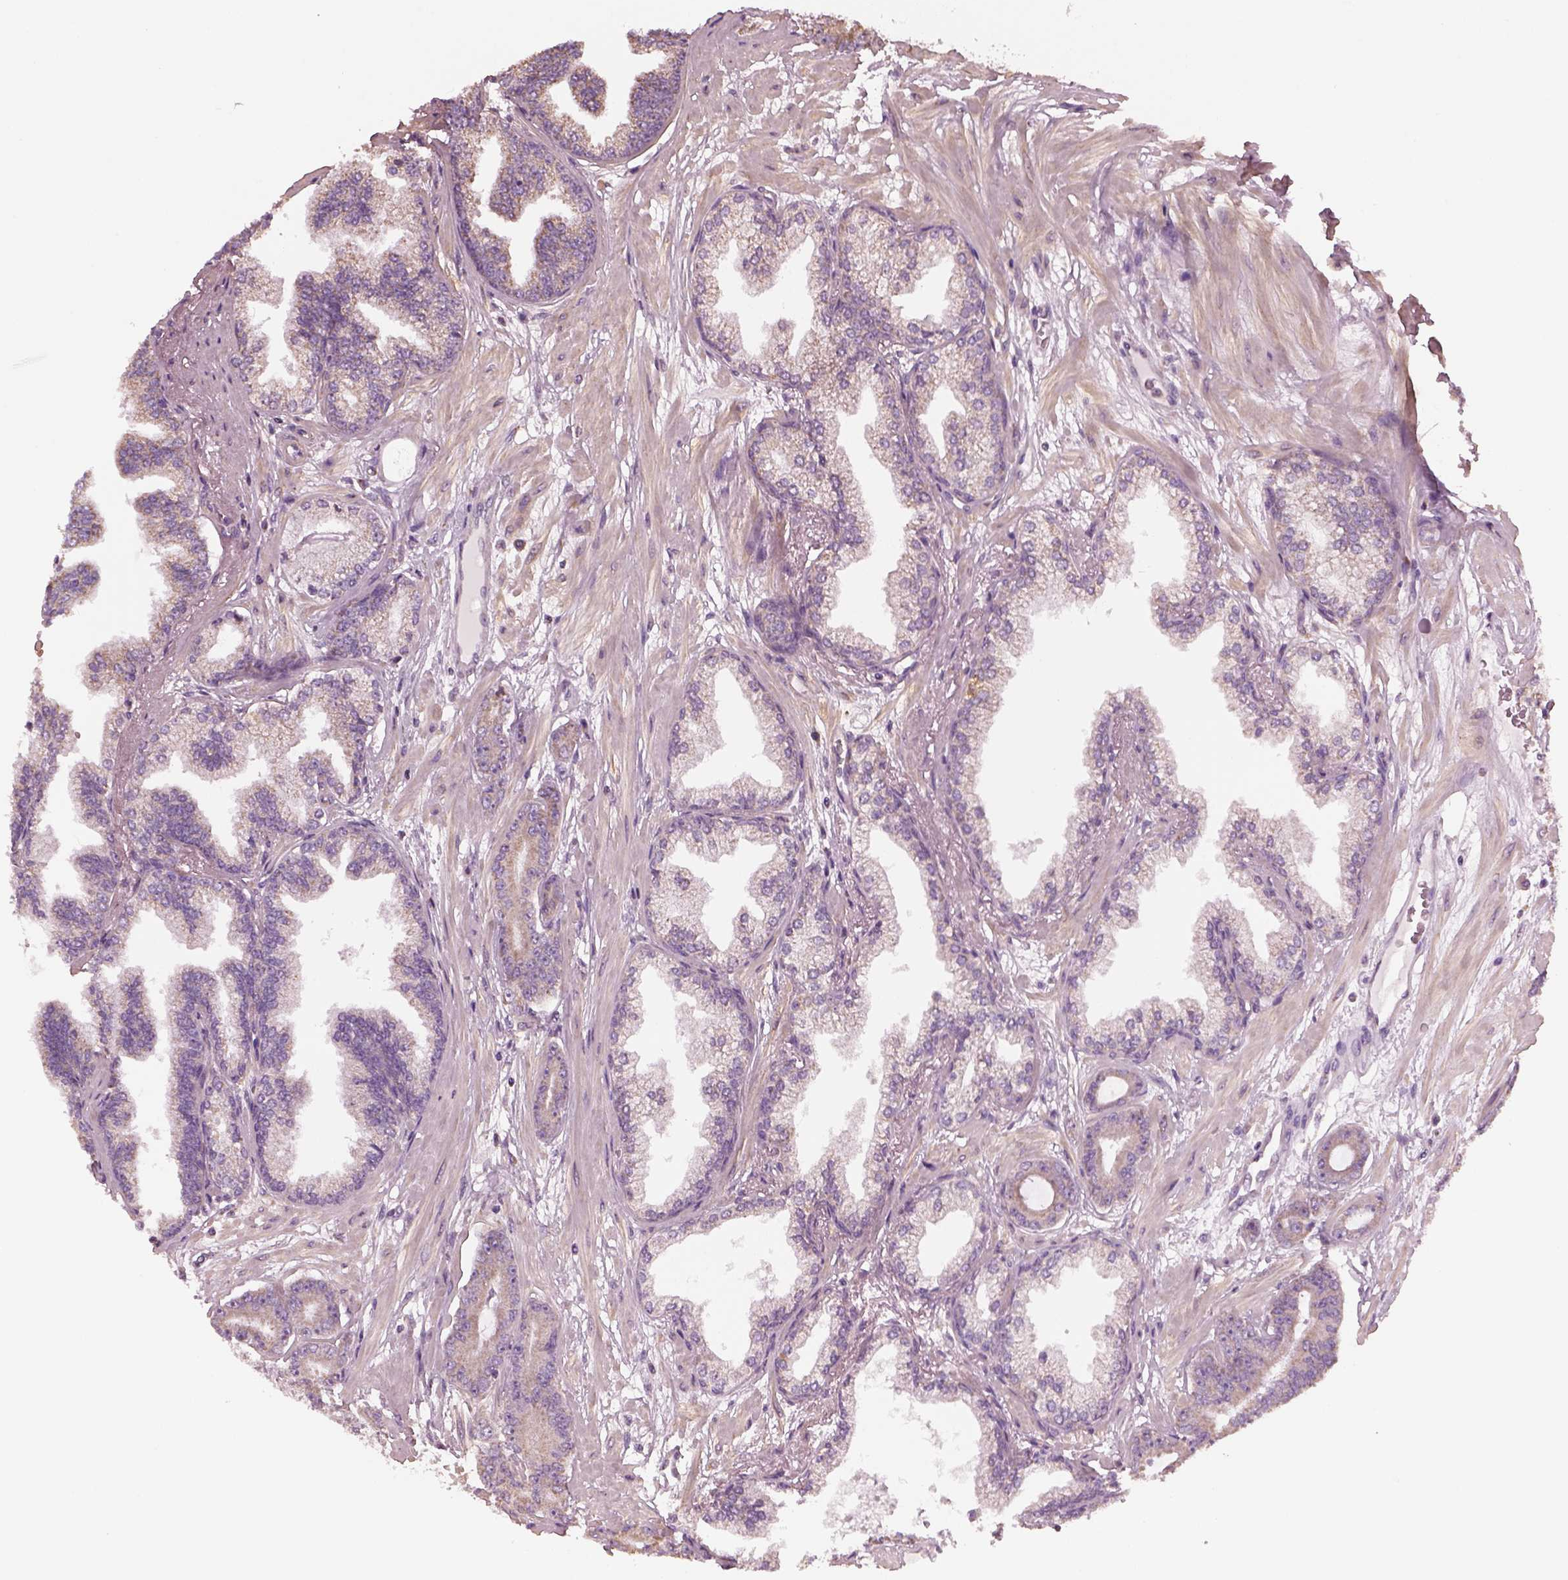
{"staining": {"intensity": "weak", "quantity": ">75%", "location": "cytoplasmic/membranous"}, "tissue": "prostate cancer", "cell_type": "Tumor cells", "image_type": "cancer", "snomed": [{"axis": "morphology", "description": "Adenocarcinoma, Low grade"}, {"axis": "topography", "description": "Prostate"}], "caption": "Immunohistochemistry (IHC) of human adenocarcinoma (low-grade) (prostate) shows low levels of weak cytoplasmic/membranous staining in about >75% of tumor cells.", "gene": "SPATA7", "patient": {"sex": "male", "age": 64}}